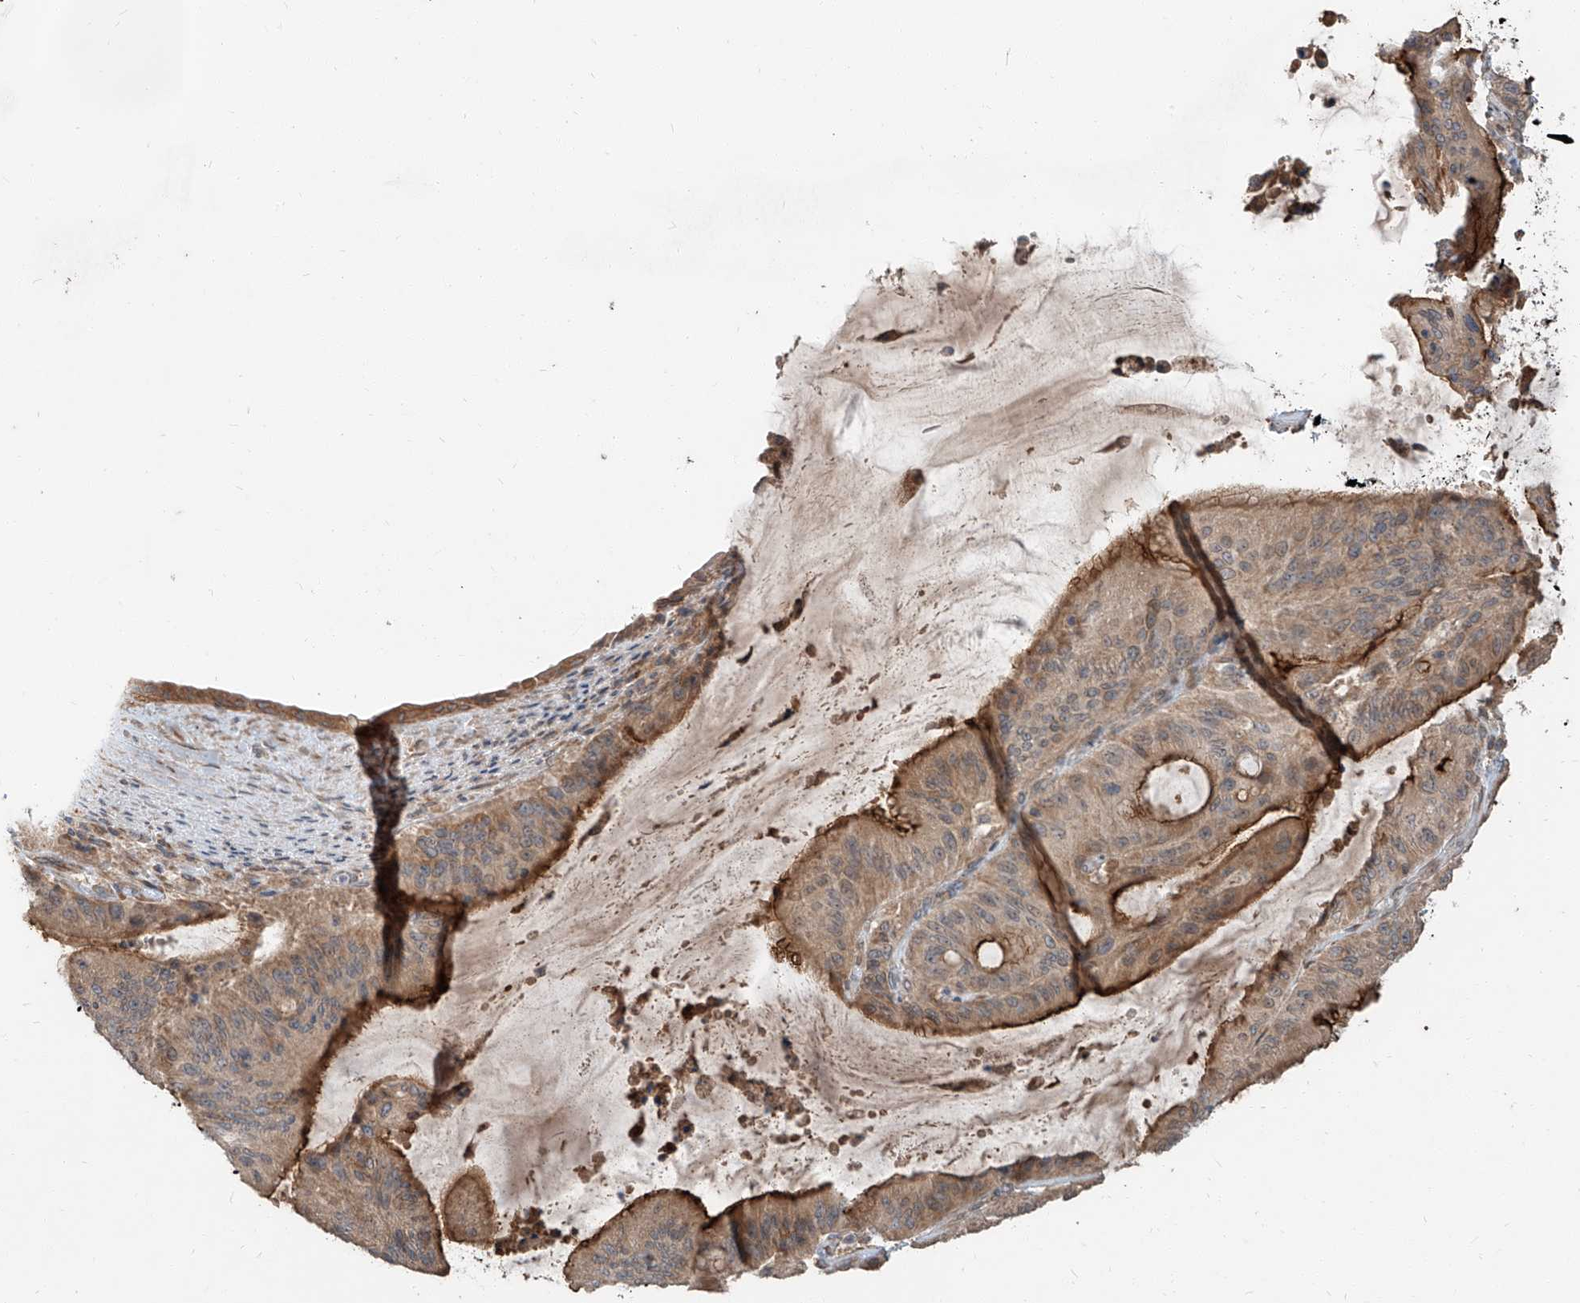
{"staining": {"intensity": "strong", "quantity": "25%-75%", "location": "cytoplasmic/membranous"}, "tissue": "liver cancer", "cell_type": "Tumor cells", "image_type": "cancer", "snomed": [{"axis": "morphology", "description": "Normal tissue, NOS"}, {"axis": "morphology", "description": "Cholangiocarcinoma"}, {"axis": "topography", "description": "Liver"}, {"axis": "topography", "description": "Peripheral nerve tissue"}], "caption": "Immunohistochemical staining of human liver cancer (cholangiocarcinoma) shows high levels of strong cytoplasmic/membranous positivity in about 25%-75% of tumor cells. (brown staining indicates protein expression, while blue staining denotes nuclei).", "gene": "STX19", "patient": {"sex": "female", "age": 73}}